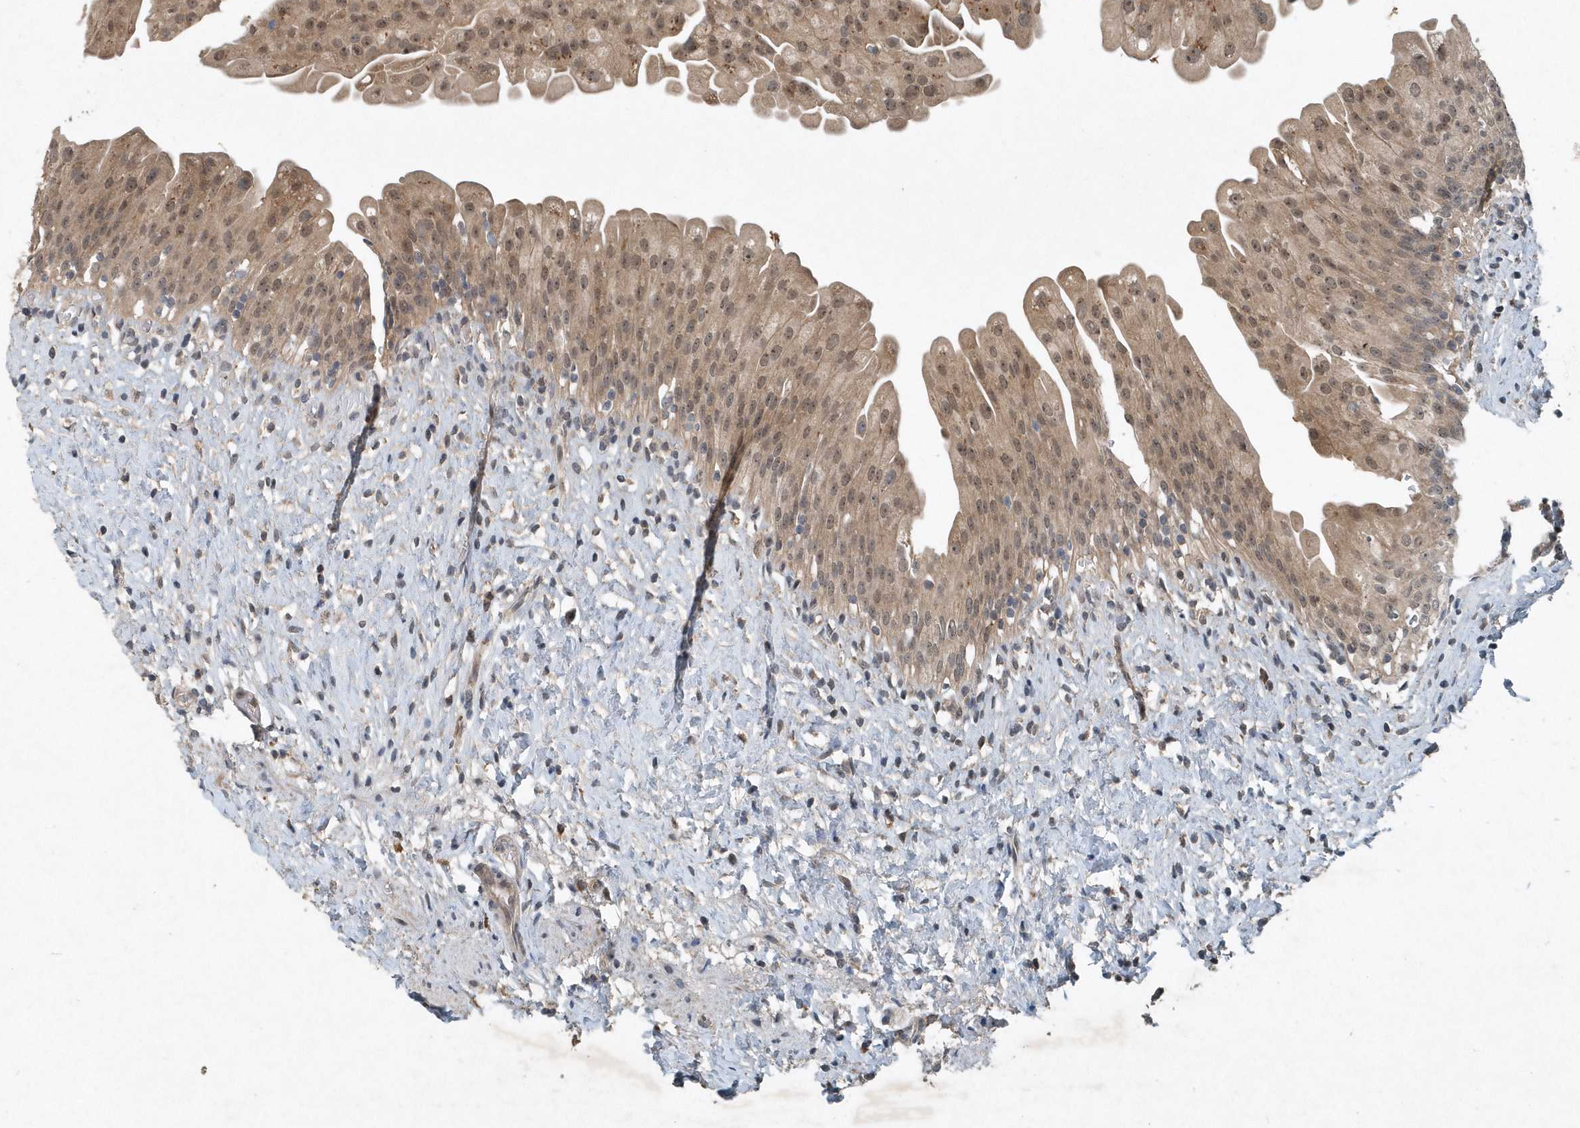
{"staining": {"intensity": "weak", "quantity": ">75%", "location": "cytoplasmic/membranous"}, "tissue": "urinary bladder", "cell_type": "Urothelial cells", "image_type": "normal", "snomed": [{"axis": "morphology", "description": "Normal tissue, NOS"}, {"axis": "topography", "description": "Urinary bladder"}], "caption": "A micrograph of human urinary bladder stained for a protein demonstrates weak cytoplasmic/membranous brown staining in urothelial cells. (DAB IHC, brown staining for protein, blue staining for nuclei).", "gene": "SCFD2", "patient": {"sex": "female", "age": 27}}